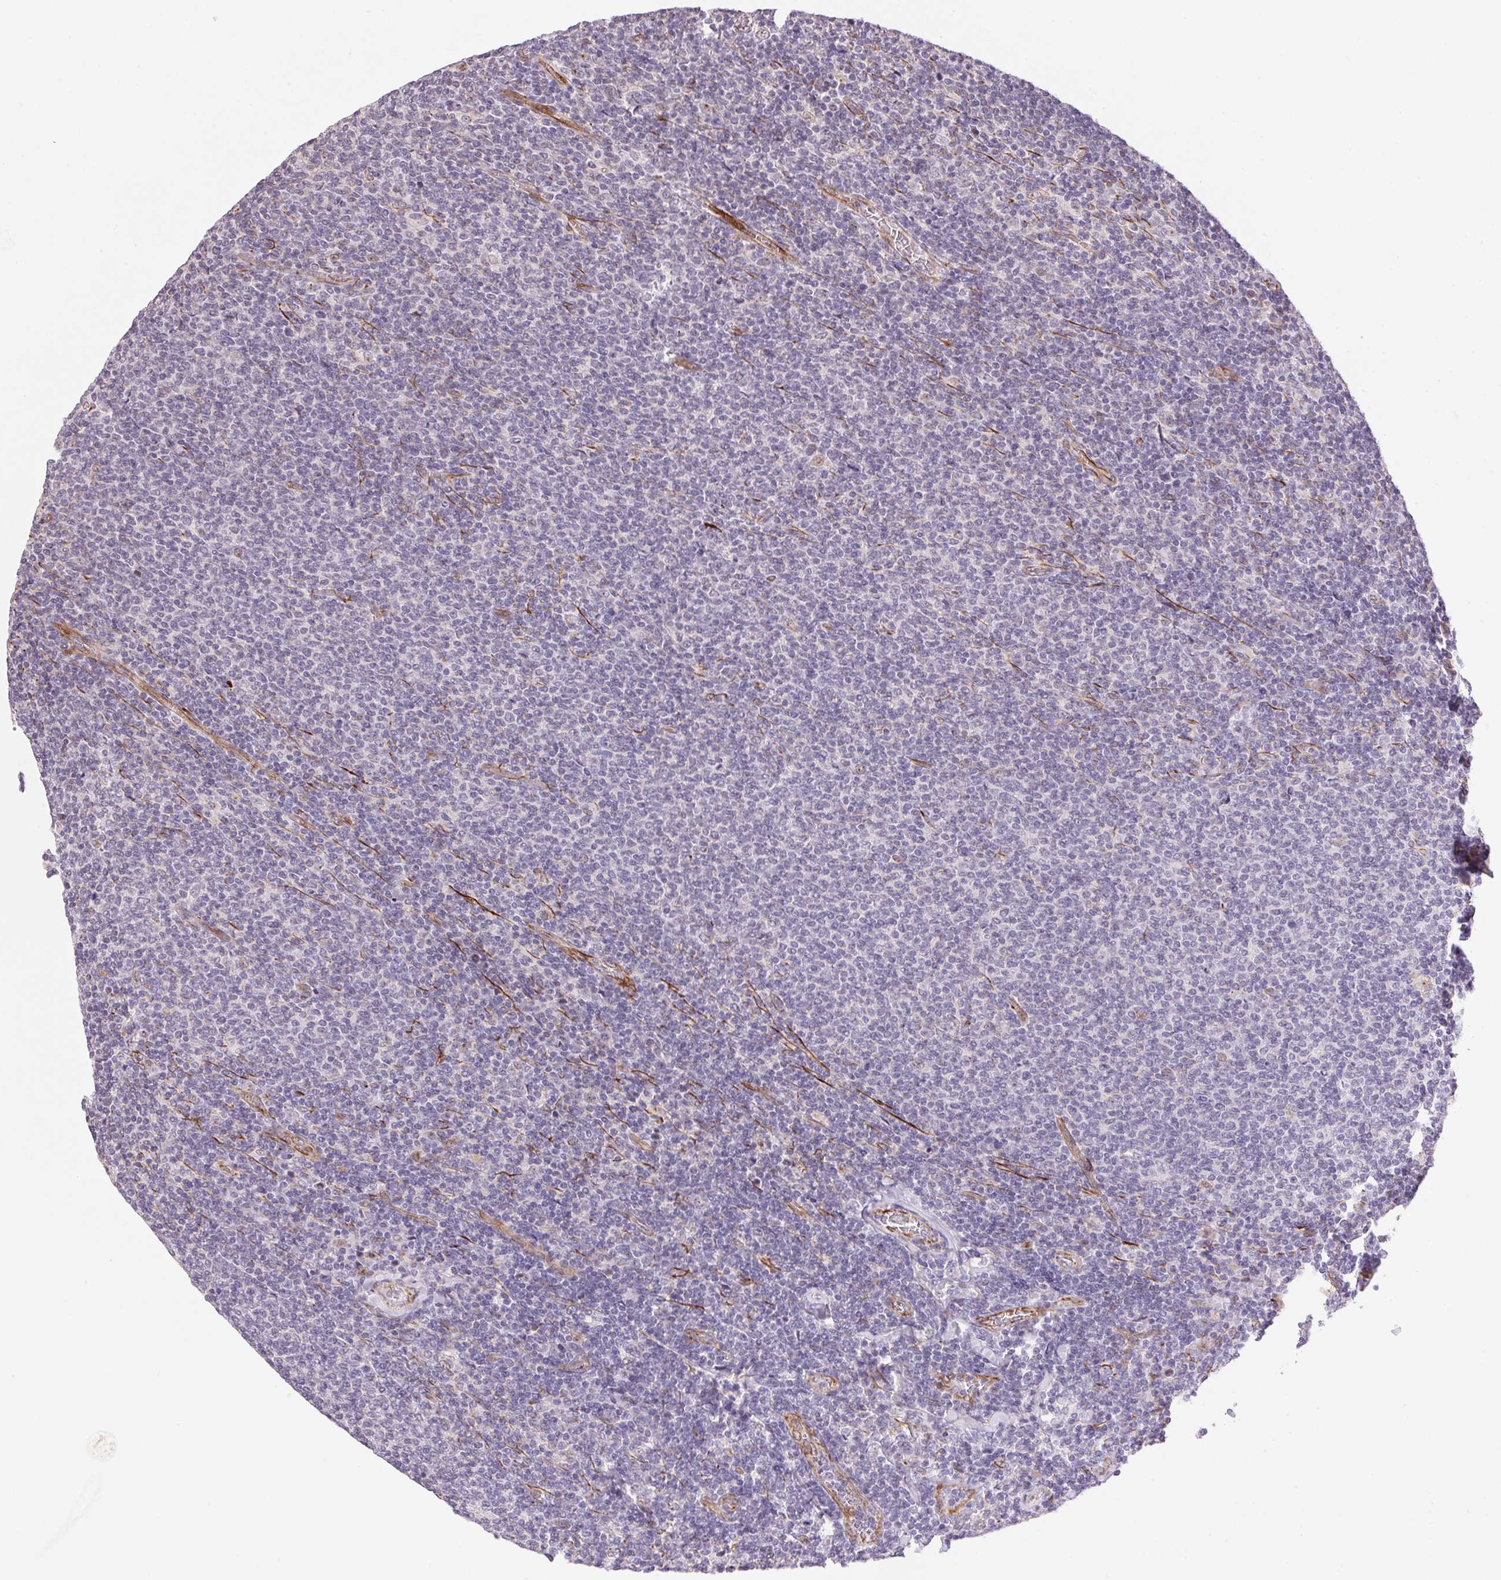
{"staining": {"intensity": "negative", "quantity": "none", "location": "none"}, "tissue": "lymphoma", "cell_type": "Tumor cells", "image_type": "cancer", "snomed": [{"axis": "morphology", "description": "Malignant lymphoma, non-Hodgkin's type, Low grade"}, {"axis": "topography", "description": "Lymph node"}], "caption": "Tumor cells show no significant staining in lymphoma. (DAB (3,3'-diaminobenzidine) IHC with hematoxylin counter stain).", "gene": "GYG2", "patient": {"sex": "male", "age": 52}}